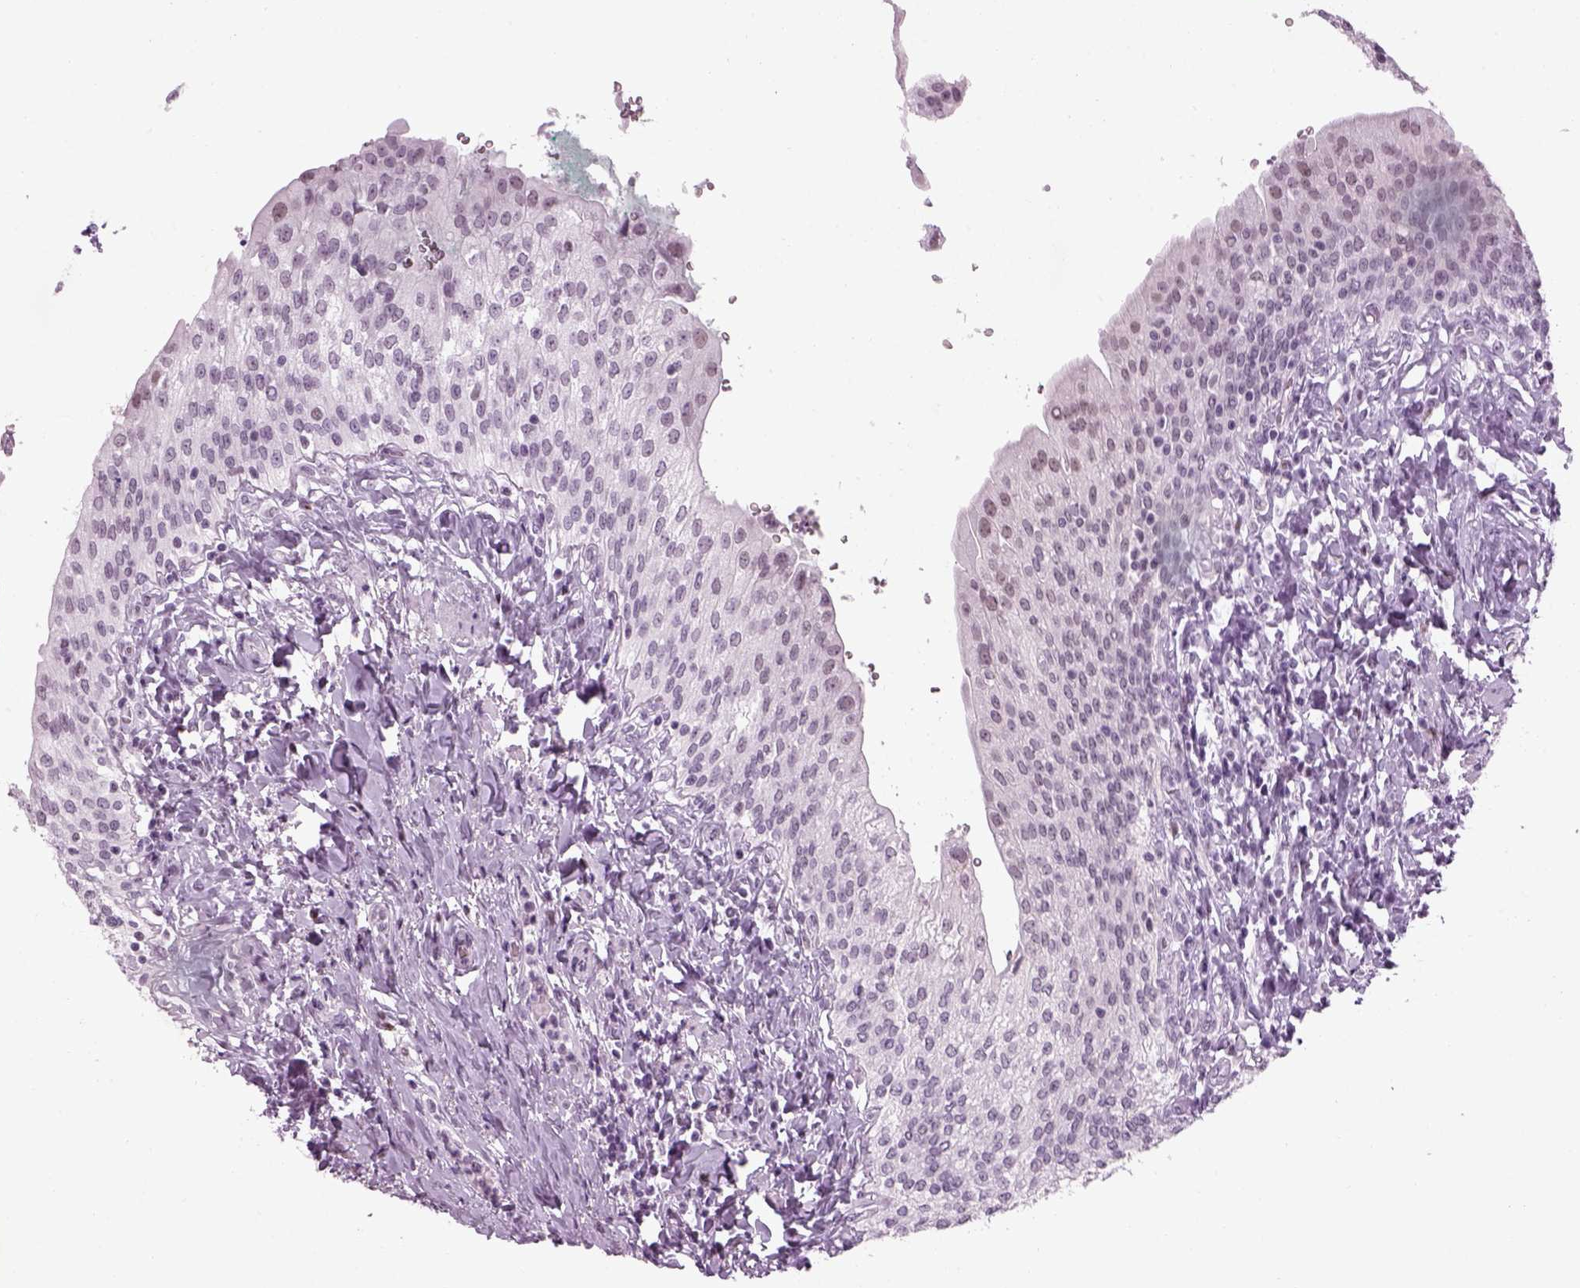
{"staining": {"intensity": "negative", "quantity": "none", "location": "none"}, "tissue": "urinary bladder", "cell_type": "Urothelial cells", "image_type": "normal", "snomed": [{"axis": "morphology", "description": "Normal tissue, NOS"}, {"axis": "morphology", "description": "Inflammation, NOS"}, {"axis": "topography", "description": "Urinary bladder"}], "caption": "The immunohistochemistry (IHC) image has no significant expression in urothelial cells of urinary bladder.", "gene": "KCNG2", "patient": {"sex": "male", "age": 64}}